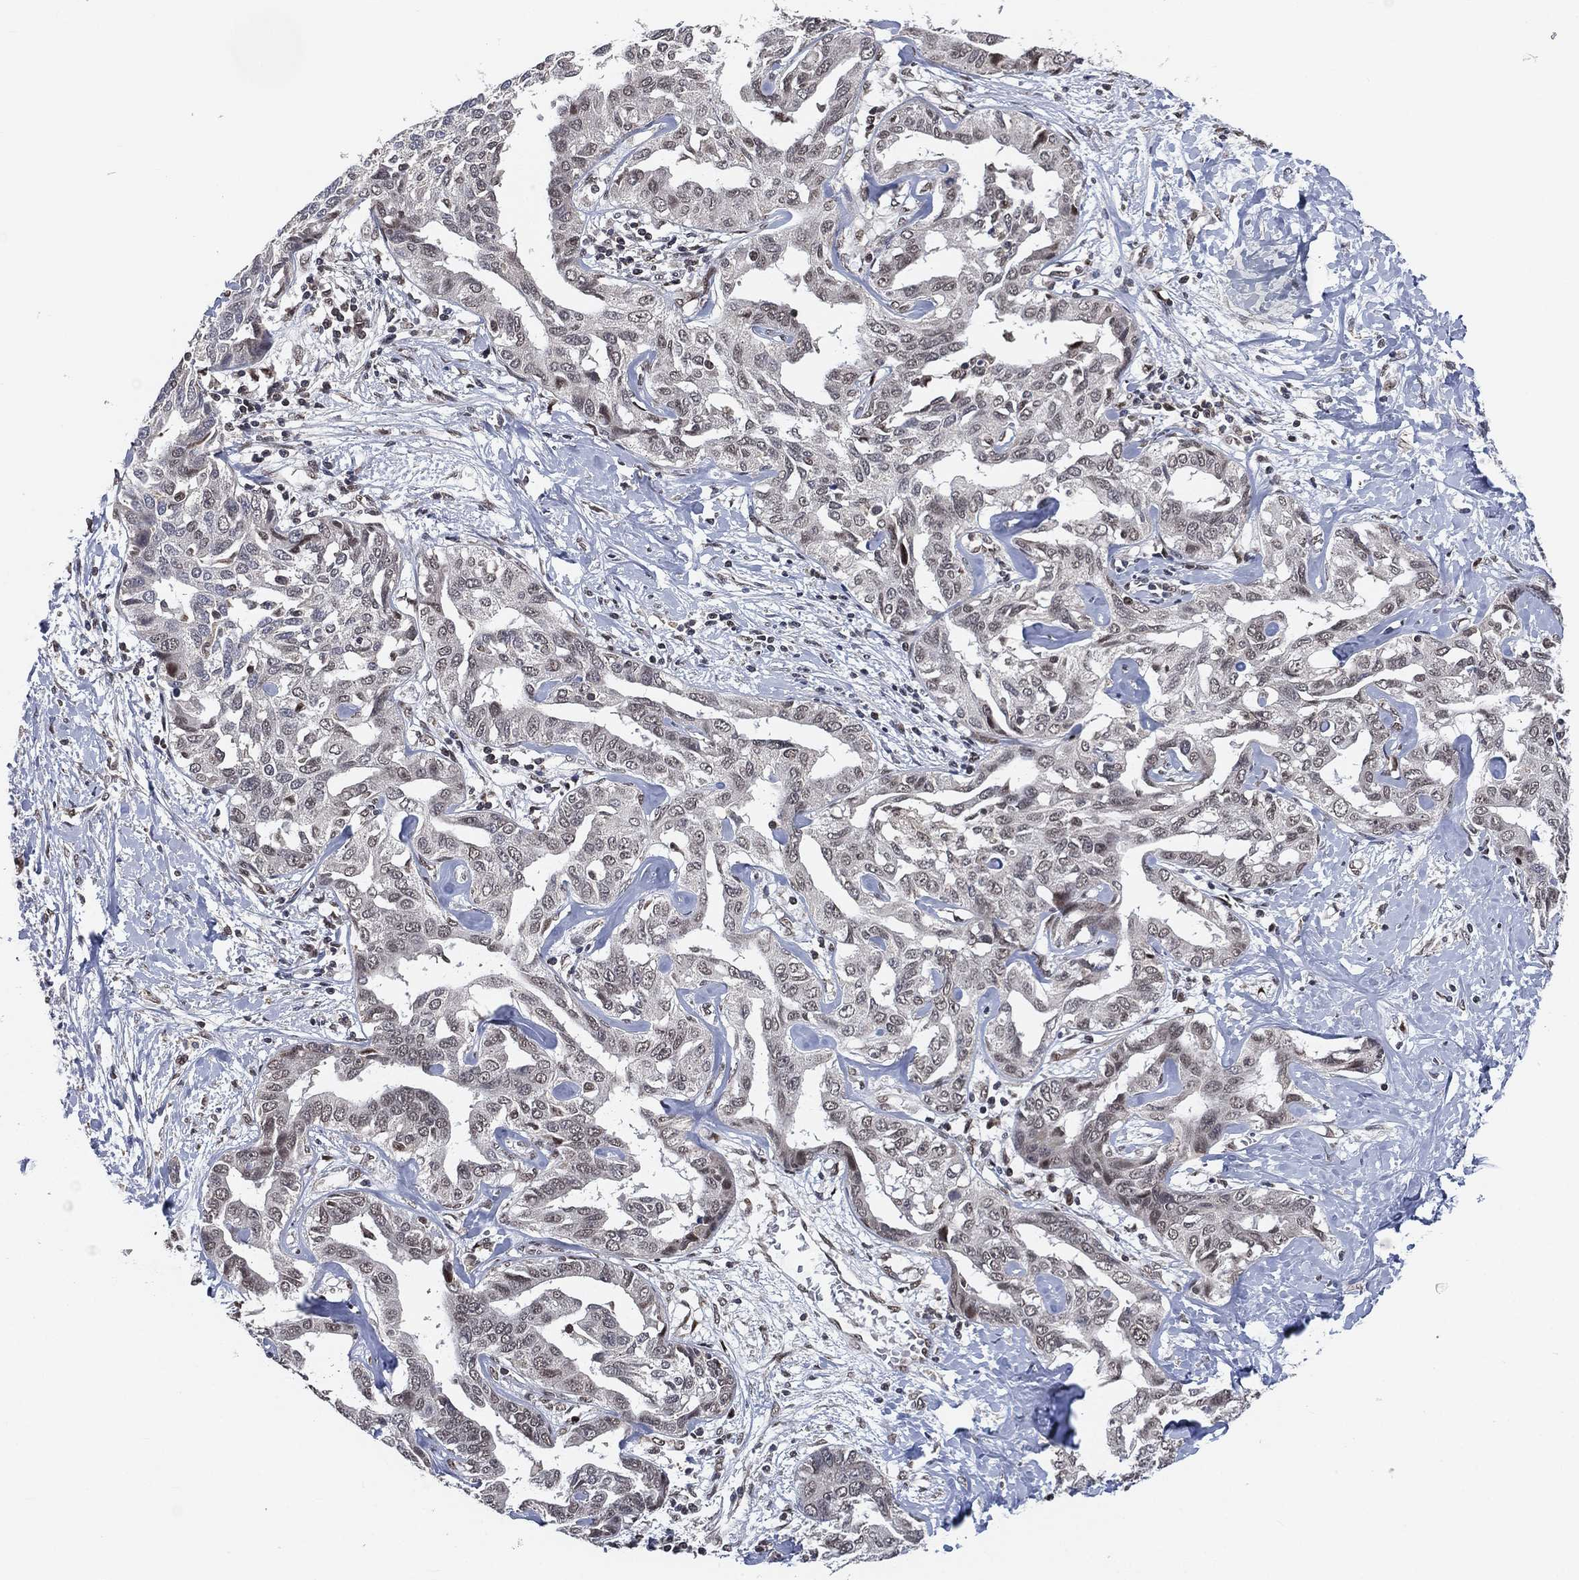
{"staining": {"intensity": "negative", "quantity": "none", "location": "none"}, "tissue": "liver cancer", "cell_type": "Tumor cells", "image_type": "cancer", "snomed": [{"axis": "morphology", "description": "Cholangiocarcinoma"}, {"axis": "topography", "description": "Liver"}], "caption": "This is an immunohistochemistry (IHC) image of cholangiocarcinoma (liver). There is no expression in tumor cells.", "gene": "YLPM1", "patient": {"sex": "male", "age": 59}}